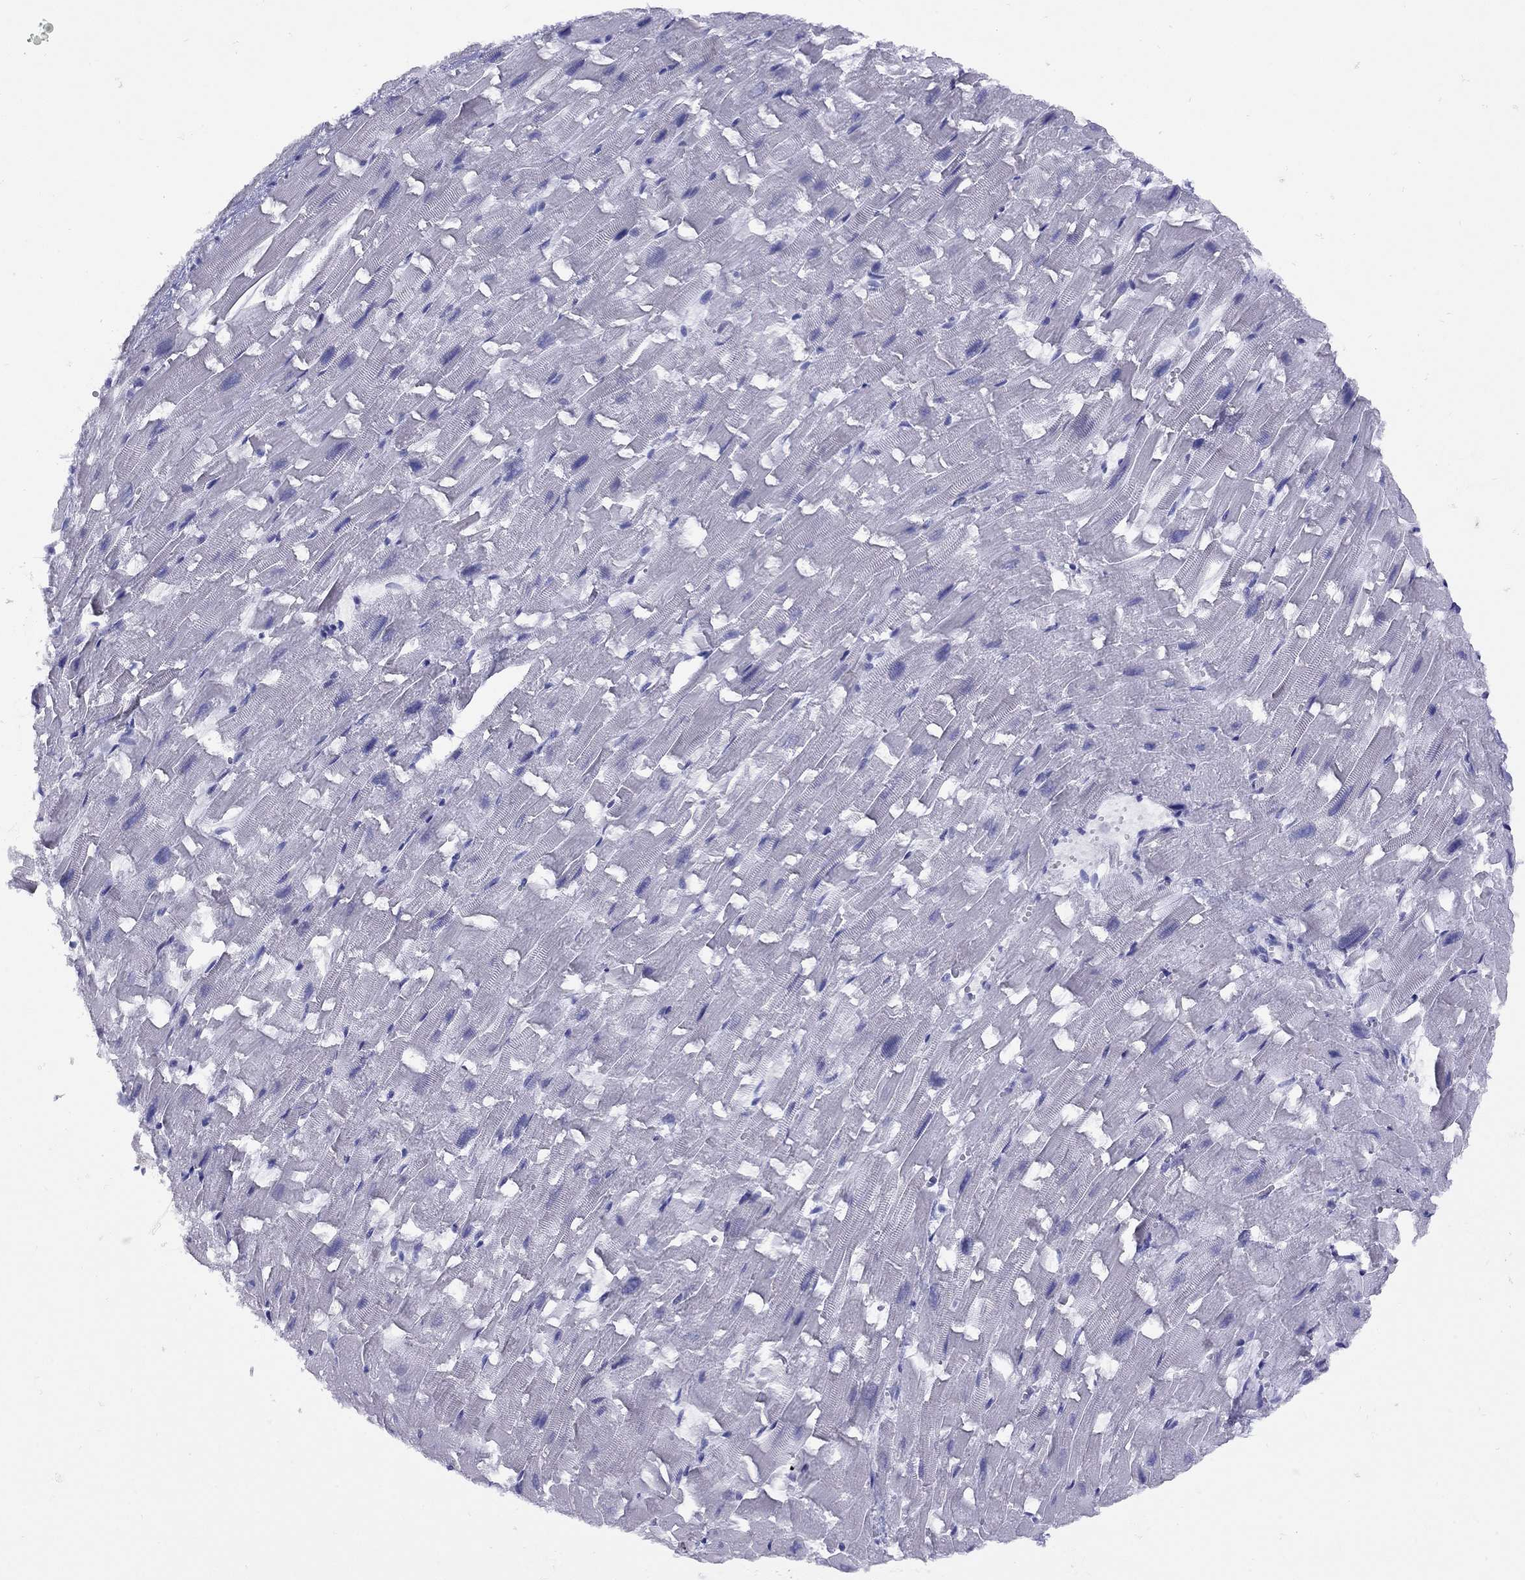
{"staining": {"intensity": "negative", "quantity": "none", "location": "none"}, "tissue": "heart muscle", "cell_type": "Cardiomyocytes", "image_type": "normal", "snomed": [{"axis": "morphology", "description": "Normal tissue, NOS"}, {"axis": "topography", "description": "Heart"}], "caption": "This is an immunohistochemistry photomicrograph of benign heart muscle. There is no staining in cardiomyocytes.", "gene": "GRIA2", "patient": {"sex": "female", "age": 64}}